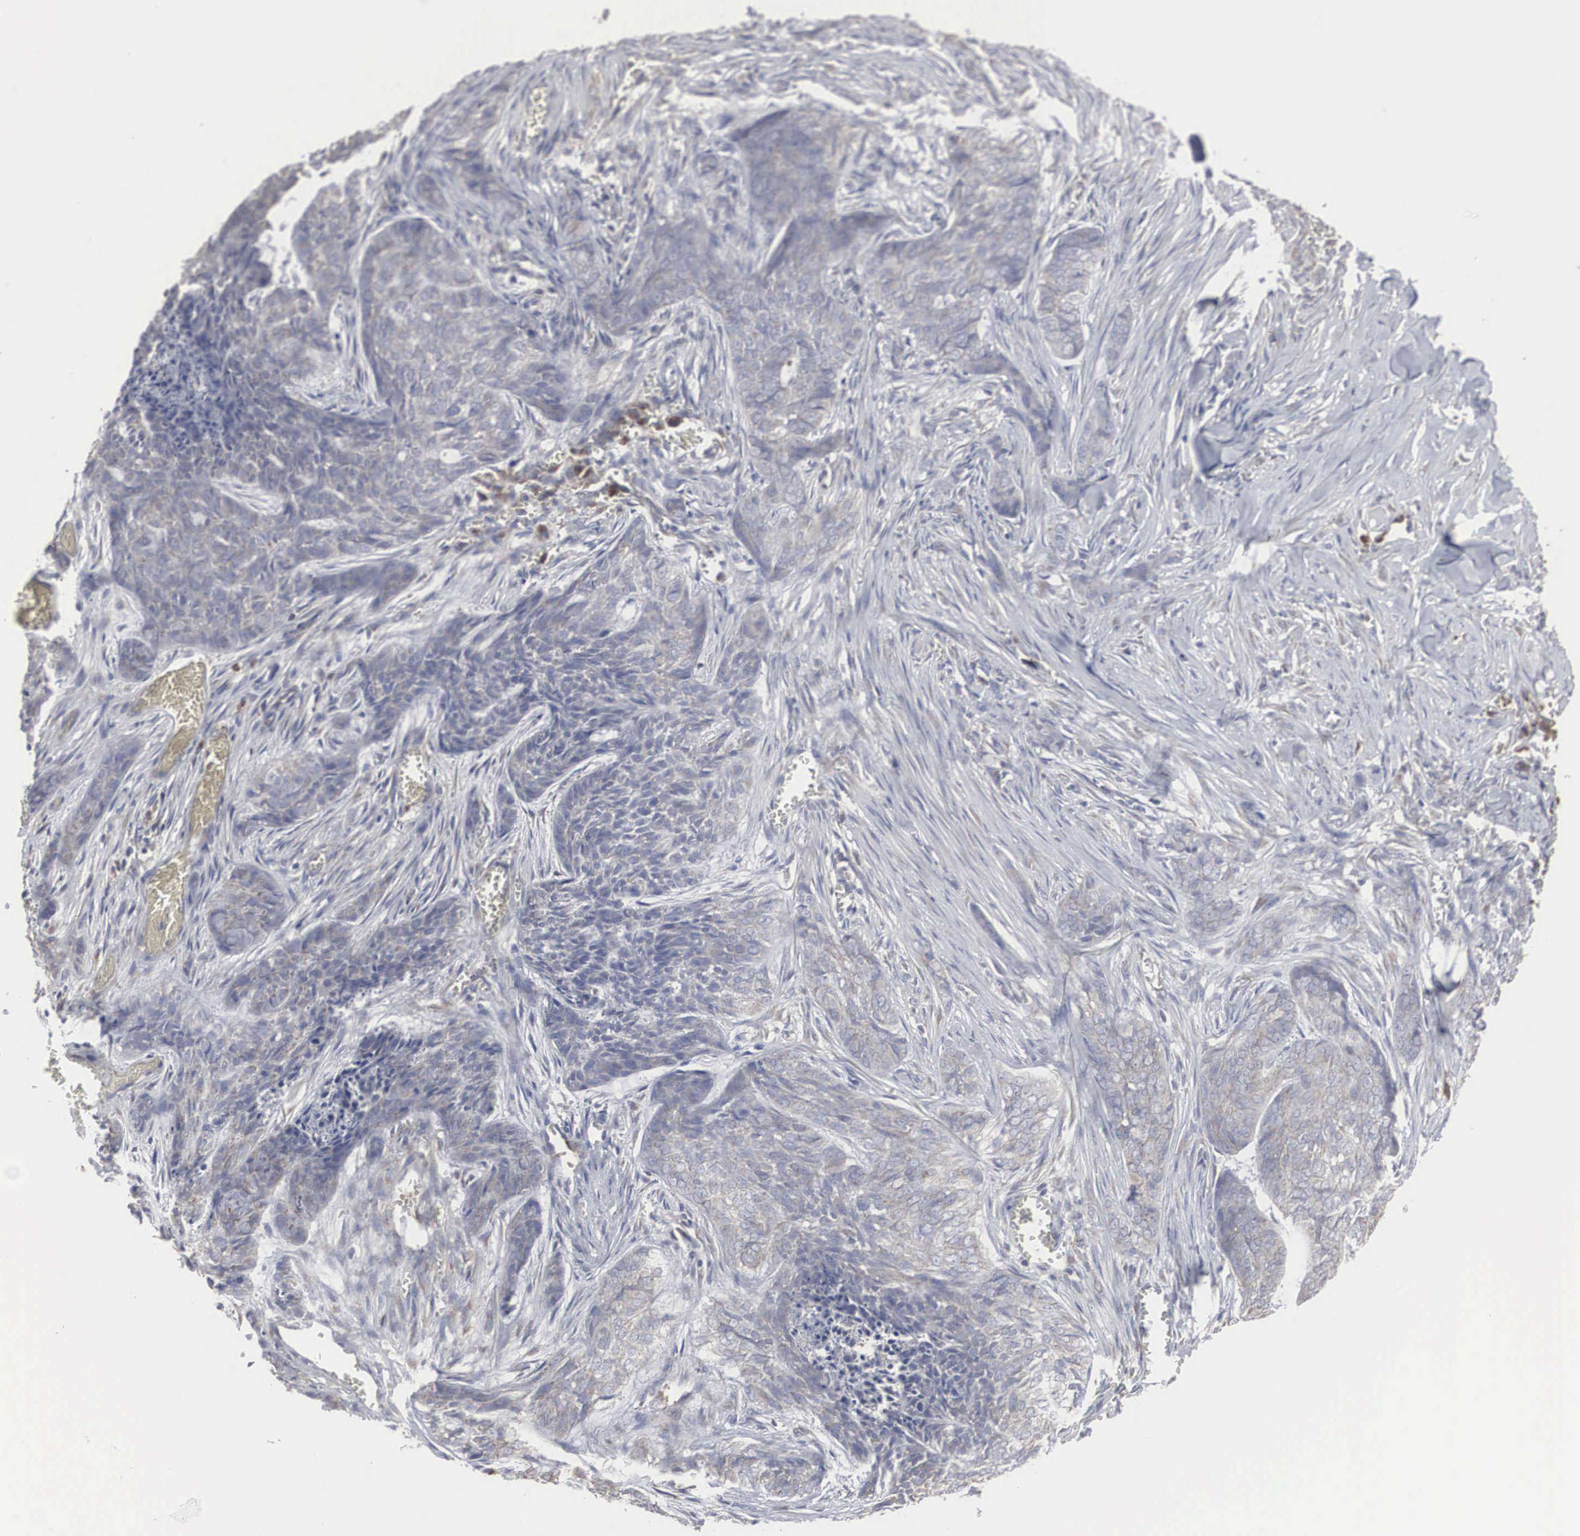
{"staining": {"intensity": "negative", "quantity": "none", "location": "none"}, "tissue": "skin cancer", "cell_type": "Tumor cells", "image_type": "cancer", "snomed": [{"axis": "morphology", "description": "Normal tissue, NOS"}, {"axis": "morphology", "description": "Basal cell carcinoma"}, {"axis": "topography", "description": "Skin"}], "caption": "High magnification brightfield microscopy of basal cell carcinoma (skin) stained with DAB (brown) and counterstained with hematoxylin (blue): tumor cells show no significant staining.", "gene": "MIA2", "patient": {"sex": "female", "age": 65}}